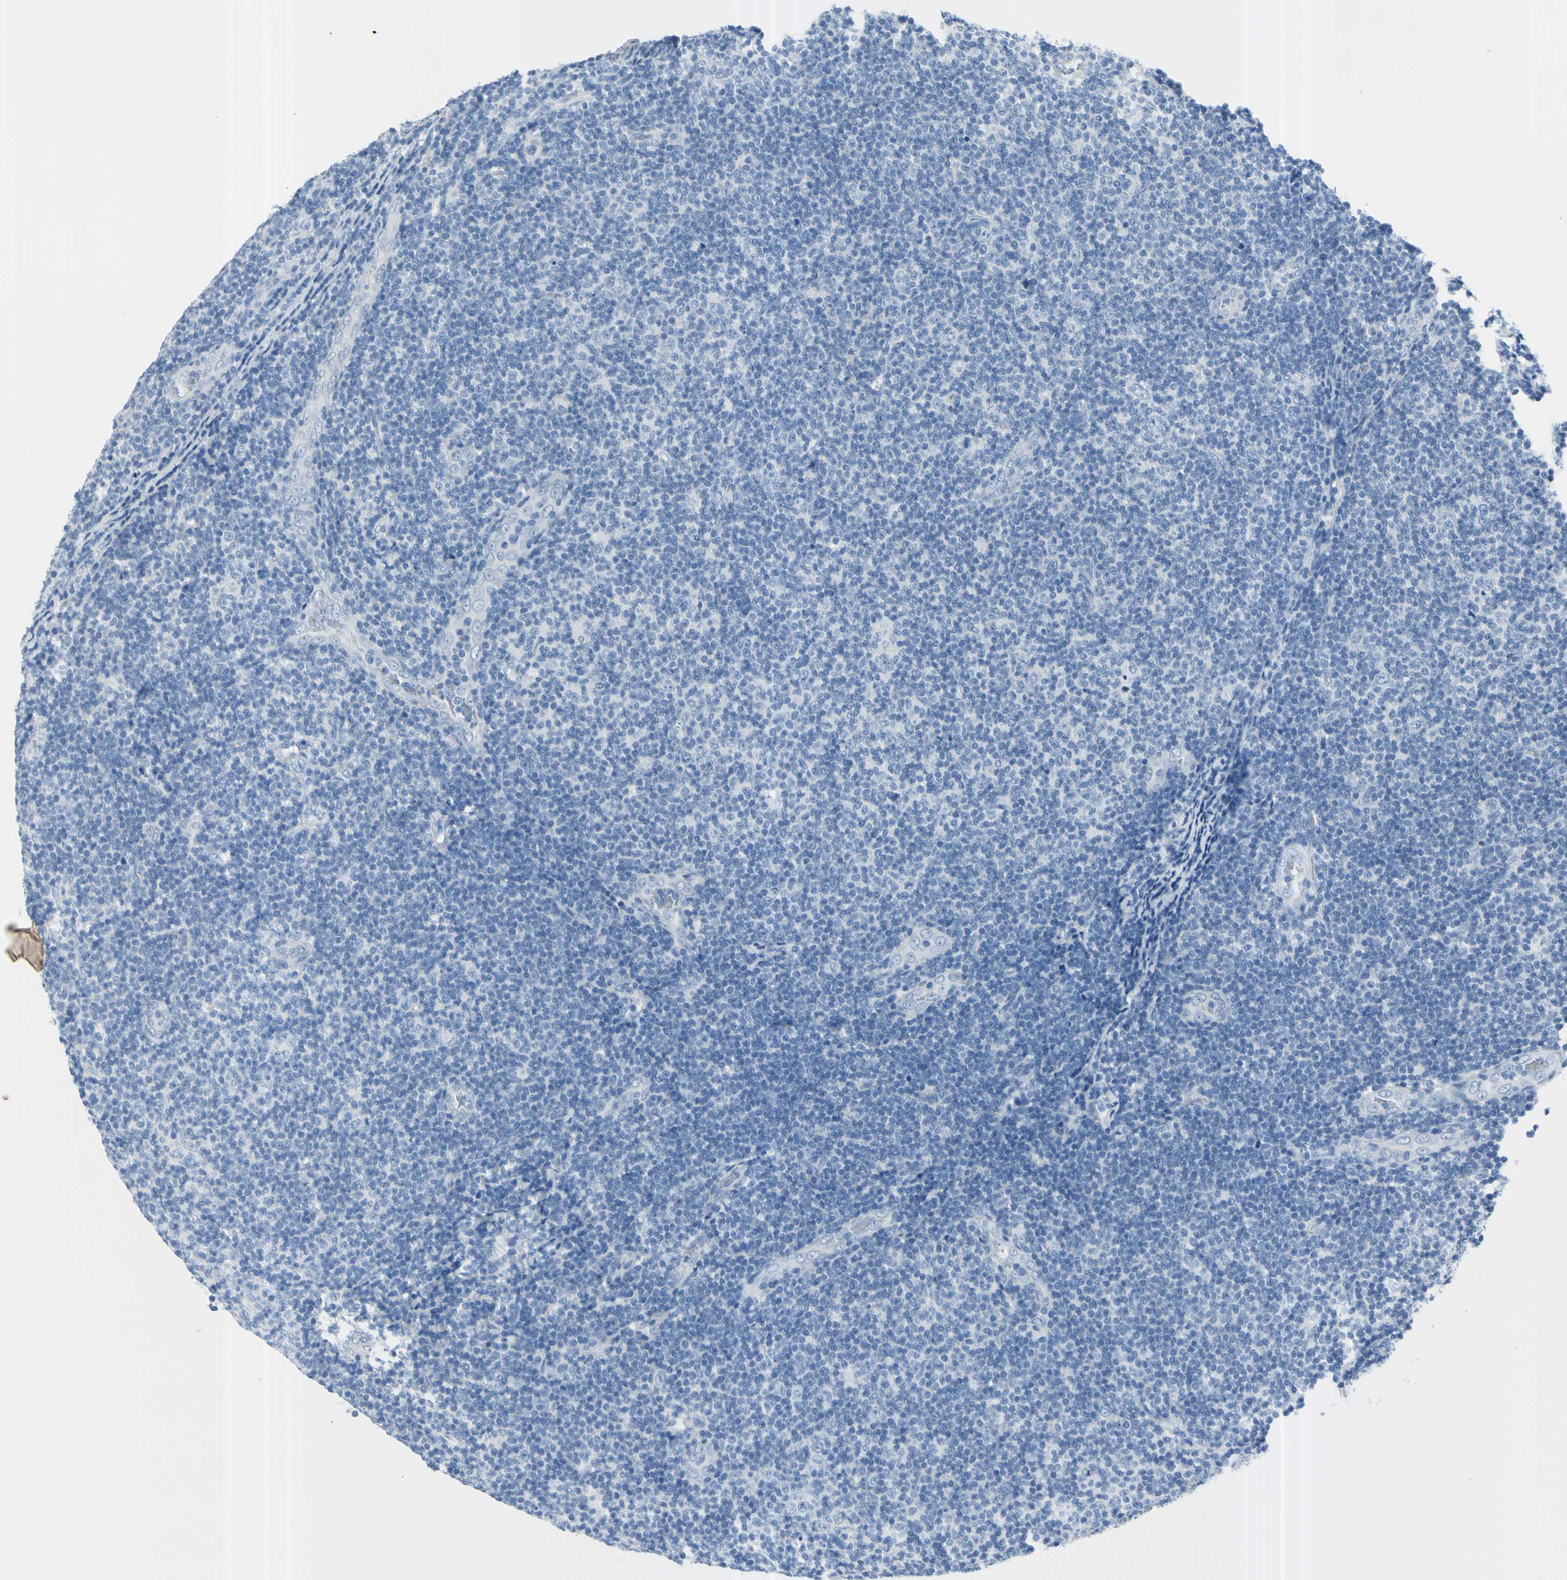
{"staining": {"intensity": "negative", "quantity": "none", "location": "none"}, "tissue": "lymphoma", "cell_type": "Tumor cells", "image_type": "cancer", "snomed": [{"axis": "morphology", "description": "Malignant lymphoma, non-Hodgkin's type, Low grade"}, {"axis": "topography", "description": "Lymph node"}], "caption": "Immunohistochemistry of human lymphoma demonstrates no staining in tumor cells. (Stains: DAB IHC with hematoxylin counter stain, Microscopy: brightfield microscopy at high magnification).", "gene": "TPO", "patient": {"sex": "male", "age": 83}}